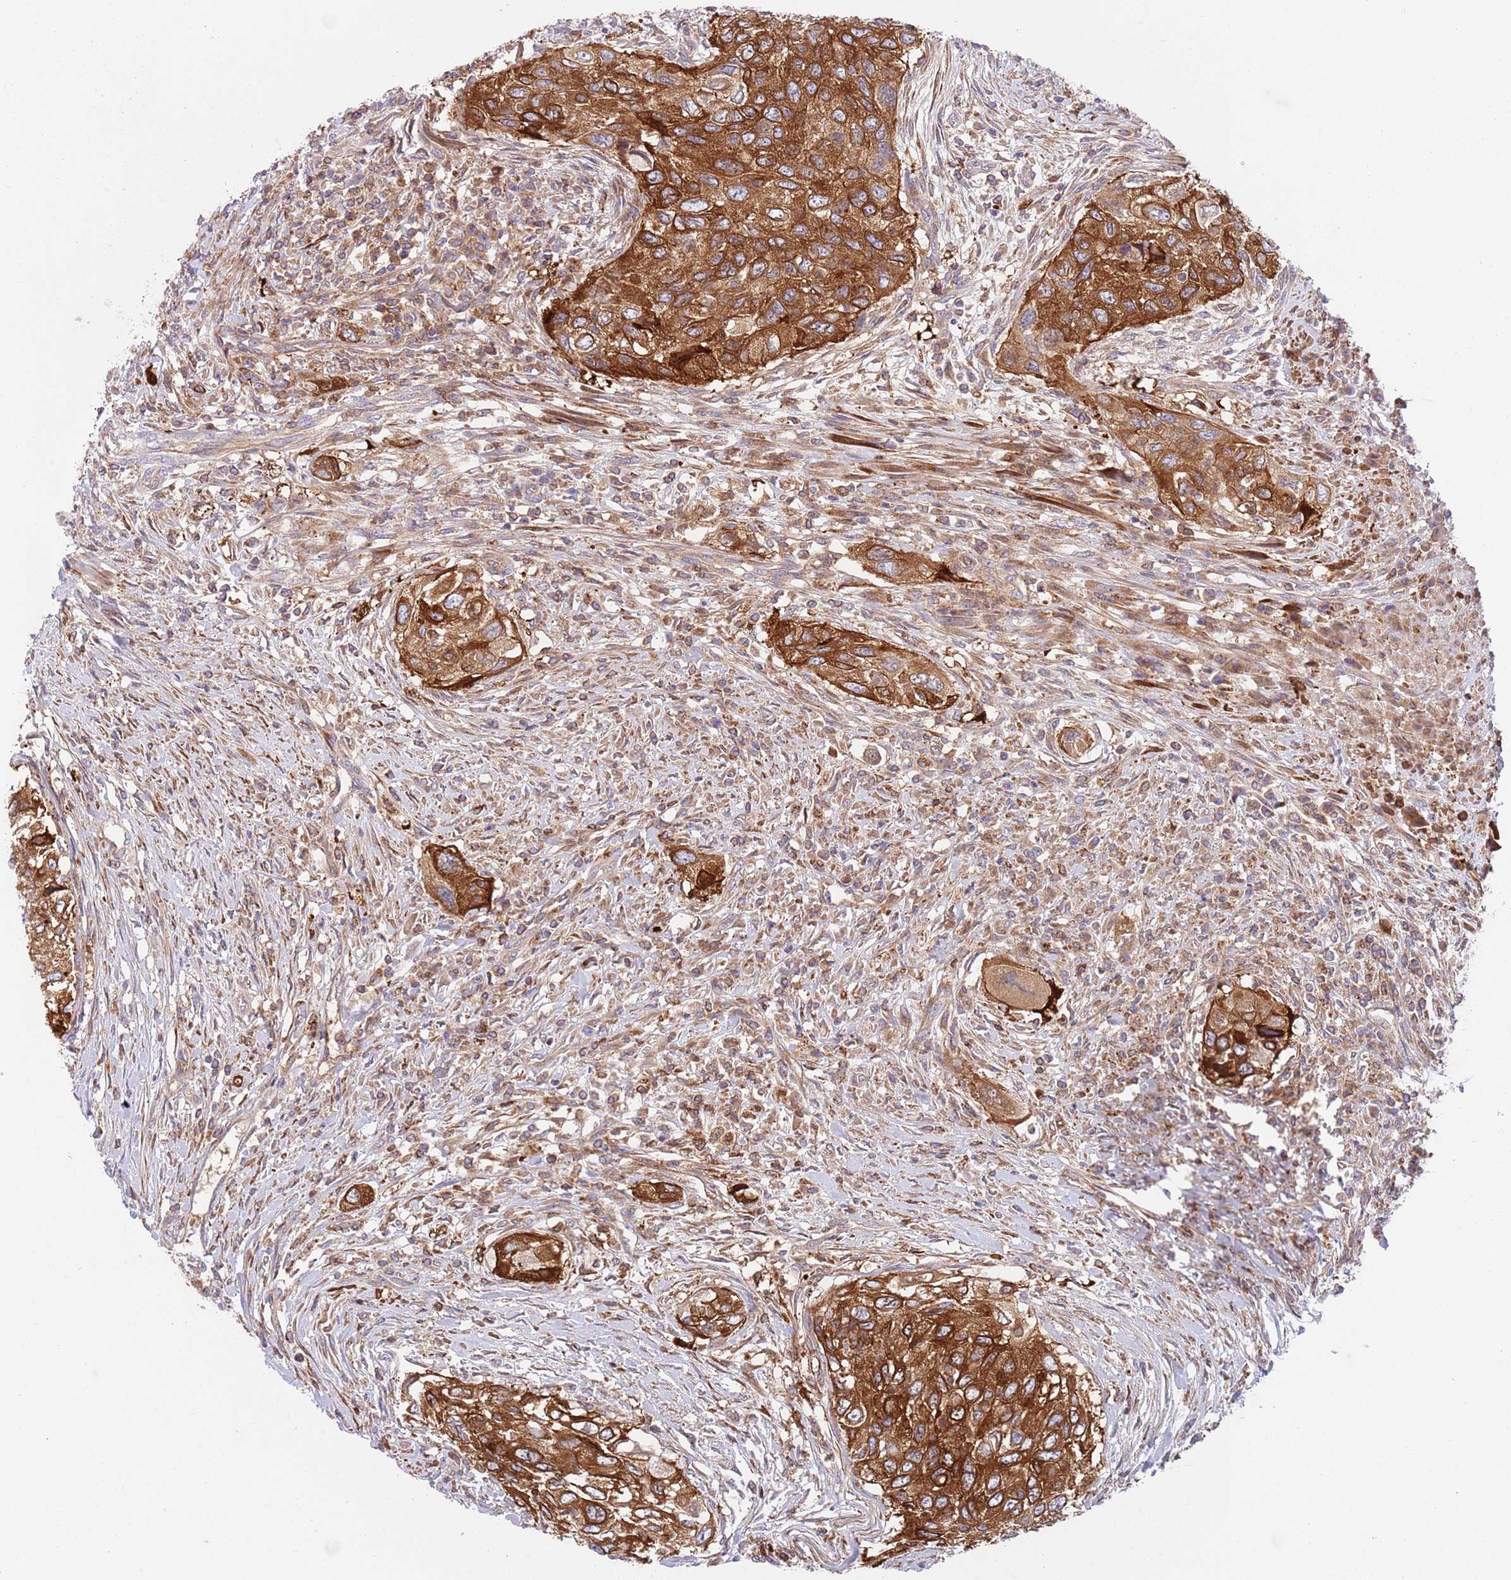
{"staining": {"intensity": "strong", "quantity": ">75%", "location": "cytoplasmic/membranous"}, "tissue": "urothelial cancer", "cell_type": "Tumor cells", "image_type": "cancer", "snomed": [{"axis": "morphology", "description": "Urothelial carcinoma, High grade"}, {"axis": "topography", "description": "Urinary bladder"}], "caption": "A high amount of strong cytoplasmic/membranous staining is appreciated in about >75% of tumor cells in urothelial carcinoma (high-grade) tissue.", "gene": "ZMYM5", "patient": {"sex": "female", "age": 60}}